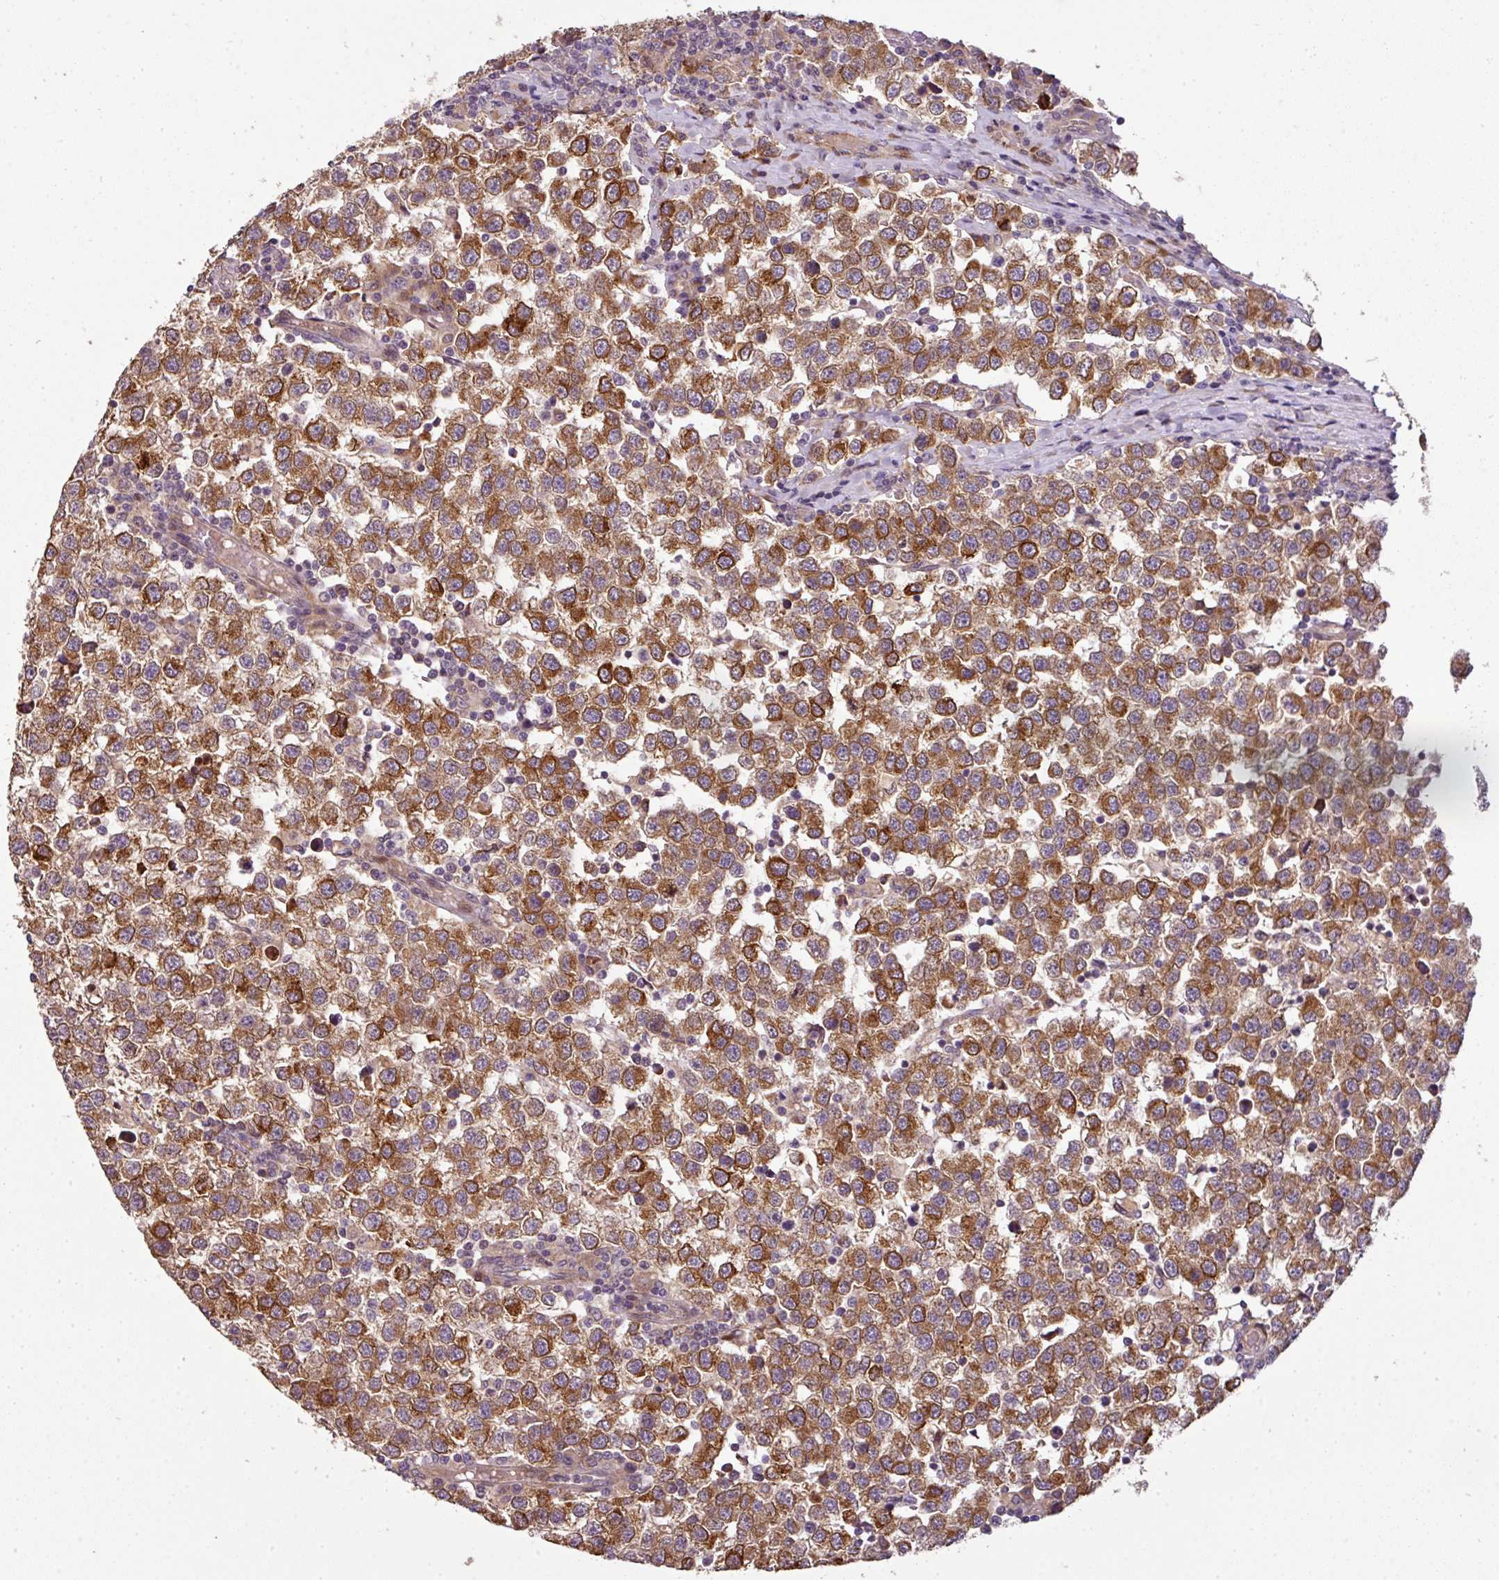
{"staining": {"intensity": "moderate", "quantity": ">75%", "location": "cytoplasmic/membranous"}, "tissue": "testis cancer", "cell_type": "Tumor cells", "image_type": "cancer", "snomed": [{"axis": "morphology", "description": "Seminoma, NOS"}, {"axis": "topography", "description": "Testis"}], "caption": "The image reveals staining of seminoma (testis), revealing moderate cytoplasmic/membranous protein positivity (brown color) within tumor cells.", "gene": "SPCS3", "patient": {"sex": "male", "age": 34}}